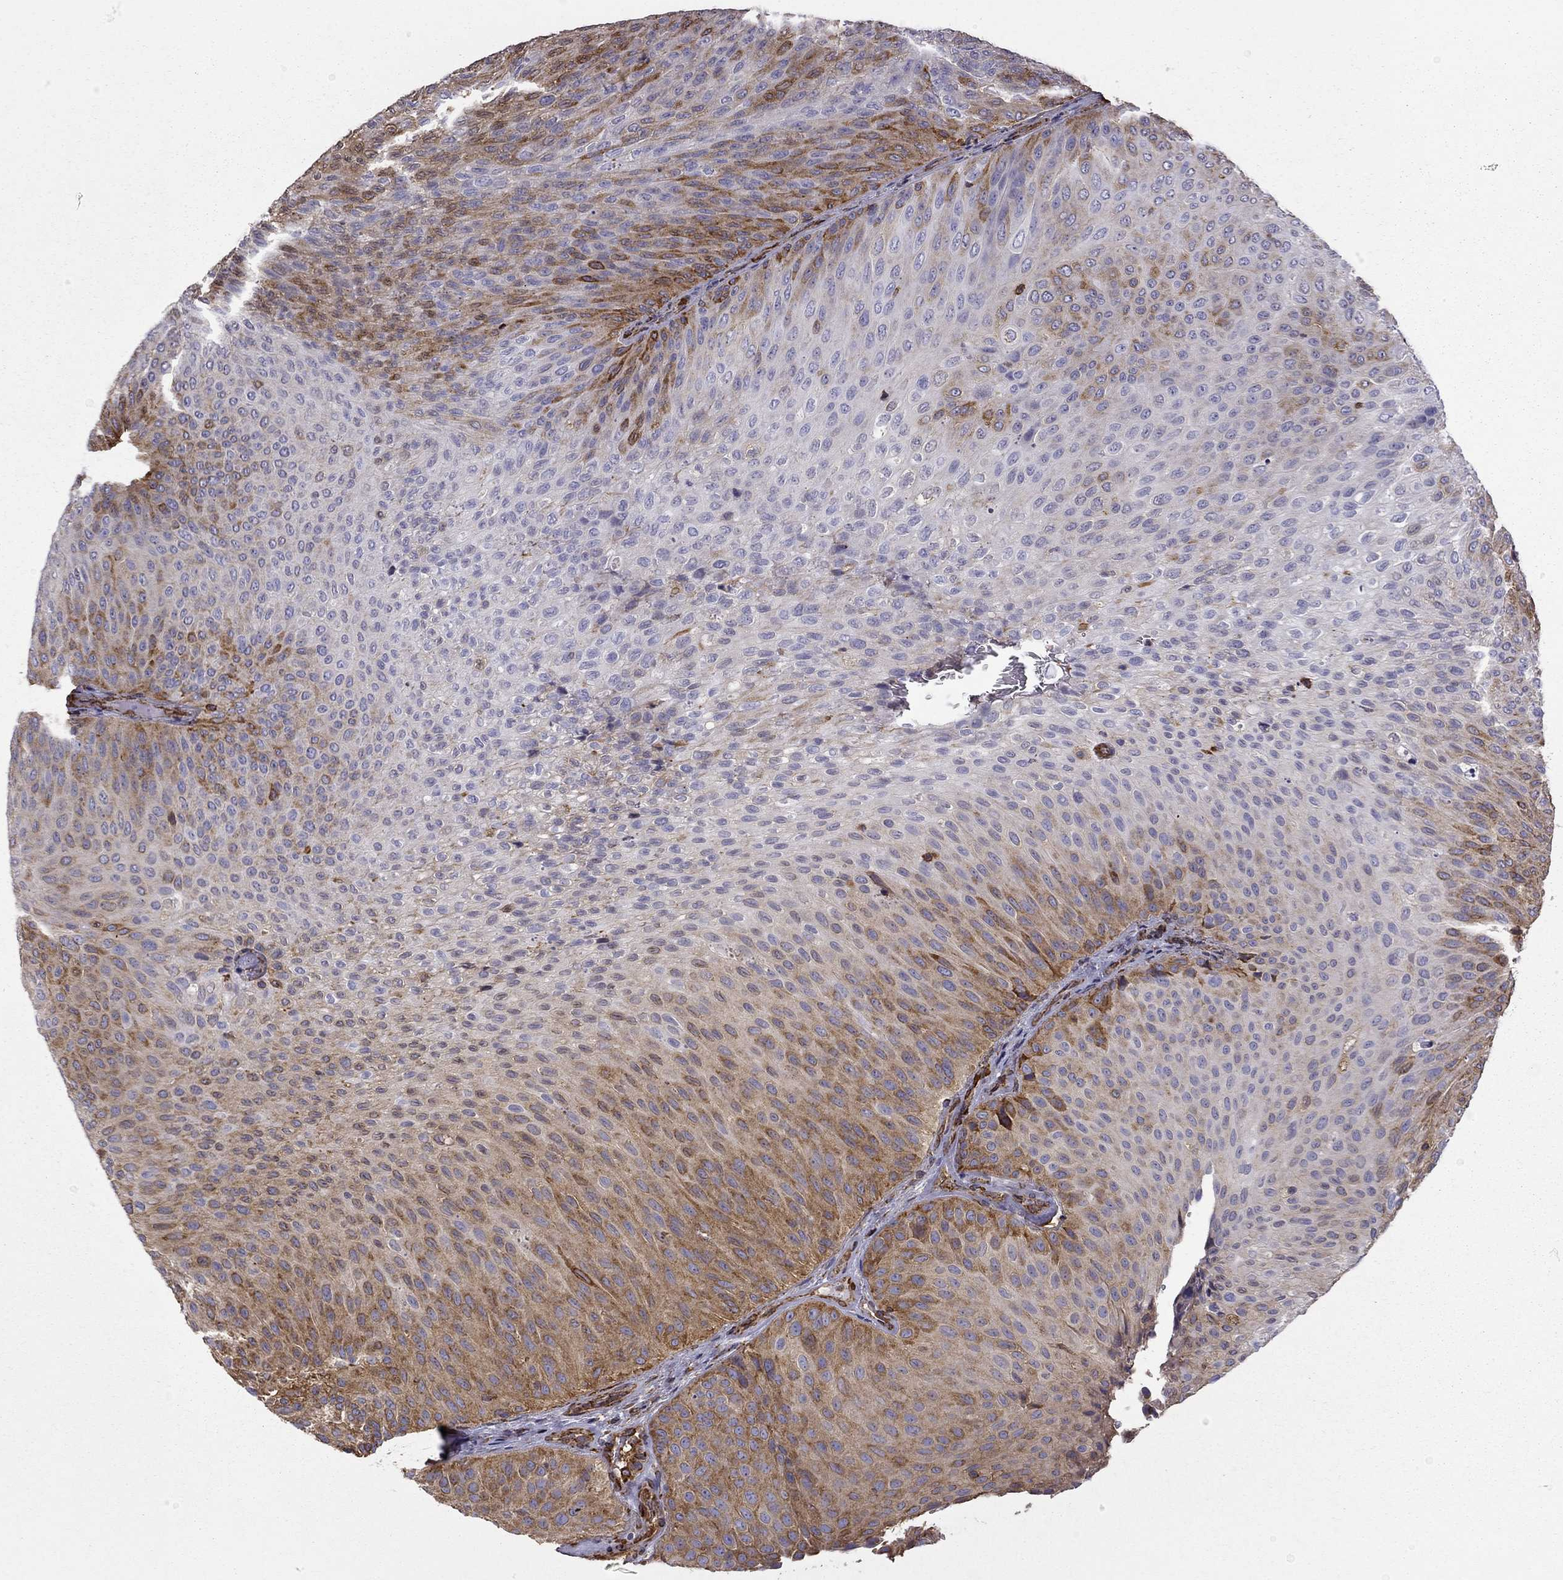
{"staining": {"intensity": "strong", "quantity": "25%-75%", "location": "cytoplasmic/membranous"}, "tissue": "urothelial cancer", "cell_type": "Tumor cells", "image_type": "cancer", "snomed": [{"axis": "morphology", "description": "Urothelial carcinoma, Low grade"}, {"axis": "topography", "description": "Urinary bladder"}], "caption": "Protein staining of urothelial cancer tissue reveals strong cytoplasmic/membranous expression in approximately 25%-75% of tumor cells.", "gene": "MAP4", "patient": {"sex": "male", "age": 78}}